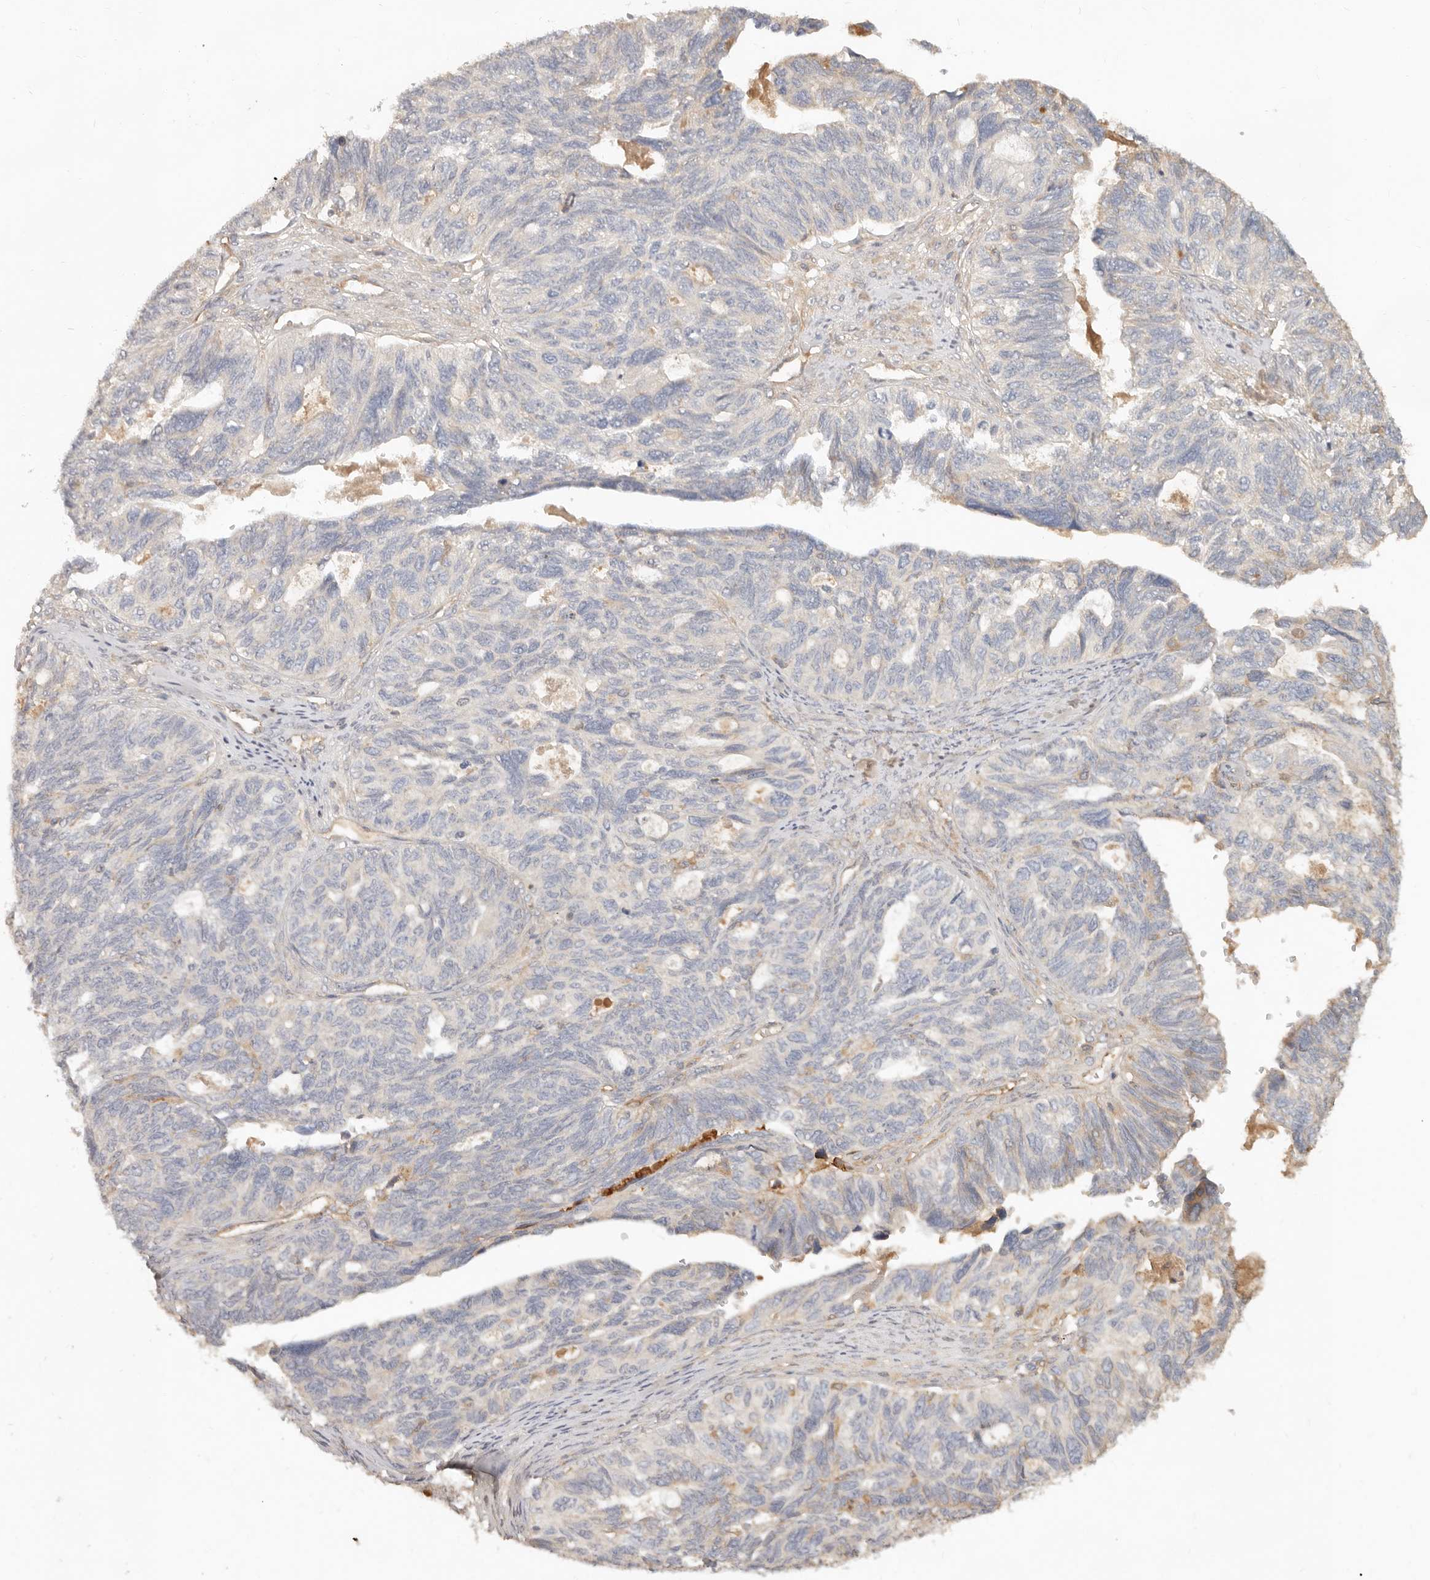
{"staining": {"intensity": "negative", "quantity": "none", "location": "none"}, "tissue": "ovarian cancer", "cell_type": "Tumor cells", "image_type": "cancer", "snomed": [{"axis": "morphology", "description": "Cystadenocarcinoma, serous, NOS"}, {"axis": "topography", "description": "Ovary"}], "caption": "Immunohistochemistry (IHC) of ovarian serous cystadenocarcinoma shows no staining in tumor cells.", "gene": "NECAP2", "patient": {"sex": "female", "age": 79}}